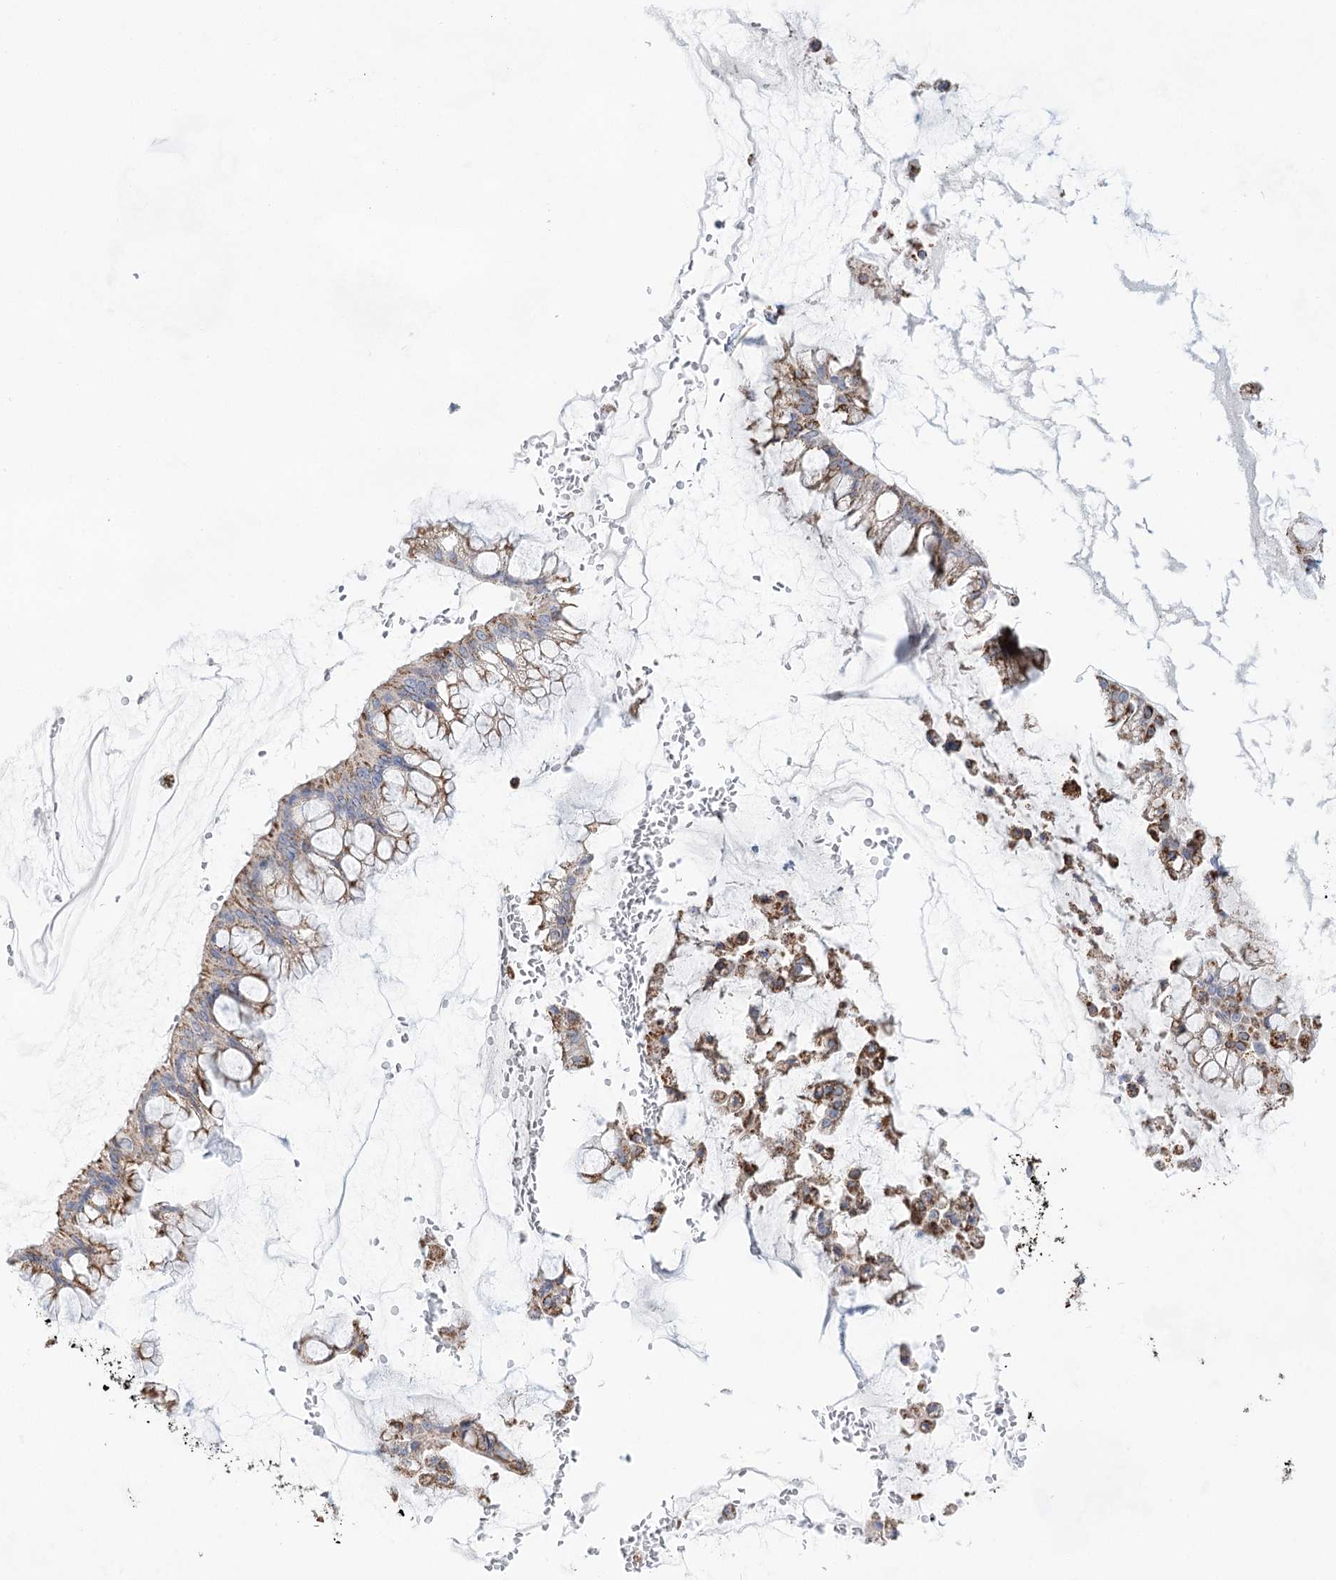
{"staining": {"intensity": "strong", "quantity": ">75%", "location": "cytoplasmic/membranous"}, "tissue": "ovarian cancer", "cell_type": "Tumor cells", "image_type": "cancer", "snomed": [{"axis": "morphology", "description": "Cystadenocarcinoma, mucinous, NOS"}, {"axis": "topography", "description": "Ovary"}], "caption": "Immunohistochemical staining of human mucinous cystadenocarcinoma (ovarian) reveals high levels of strong cytoplasmic/membranous positivity in approximately >75% of tumor cells.", "gene": "NADK2", "patient": {"sex": "female", "age": 73}}